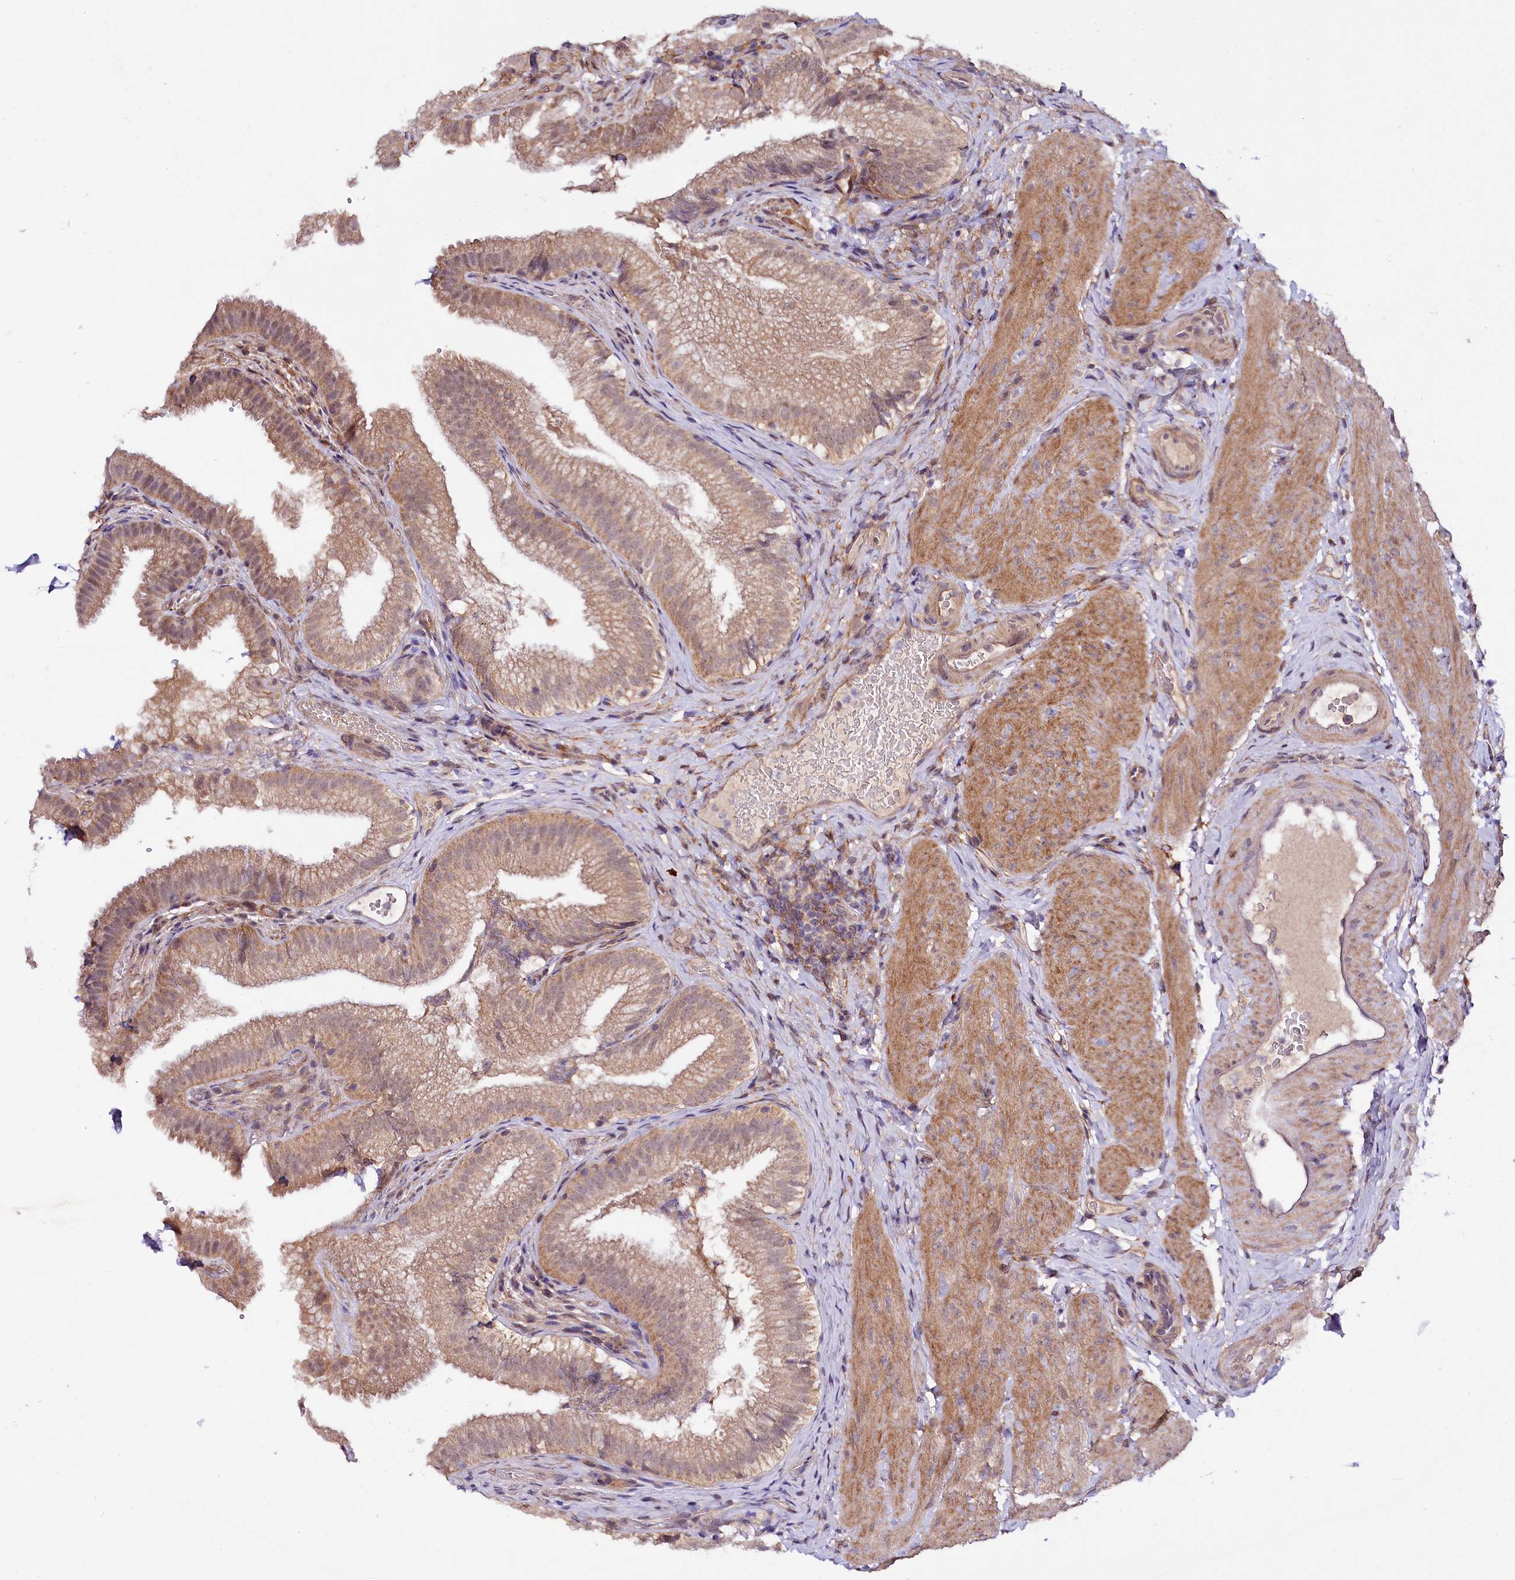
{"staining": {"intensity": "weak", "quantity": "25%-75%", "location": "cytoplasmic/membranous"}, "tissue": "gallbladder", "cell_type": "Glandular cells", "image_type": "normal", "snomed": [{"axis": "morphology", "description": "Normal tissue, NOS"}, {"axis": "topography", "description": "Gallbladder"}], "caption": "Immunohistochemistry image of normal gallbladder: gallbladder stained using immunohistochemistry (IHC) shows low levels of weak protein expression localized specifically in the cytoplasmic/membranous of glandular cells, appearing as a cytoplasmic/membranous brown color.", "gene": "PHLDB1", "patient": {"sex": "female", "age": 30}}